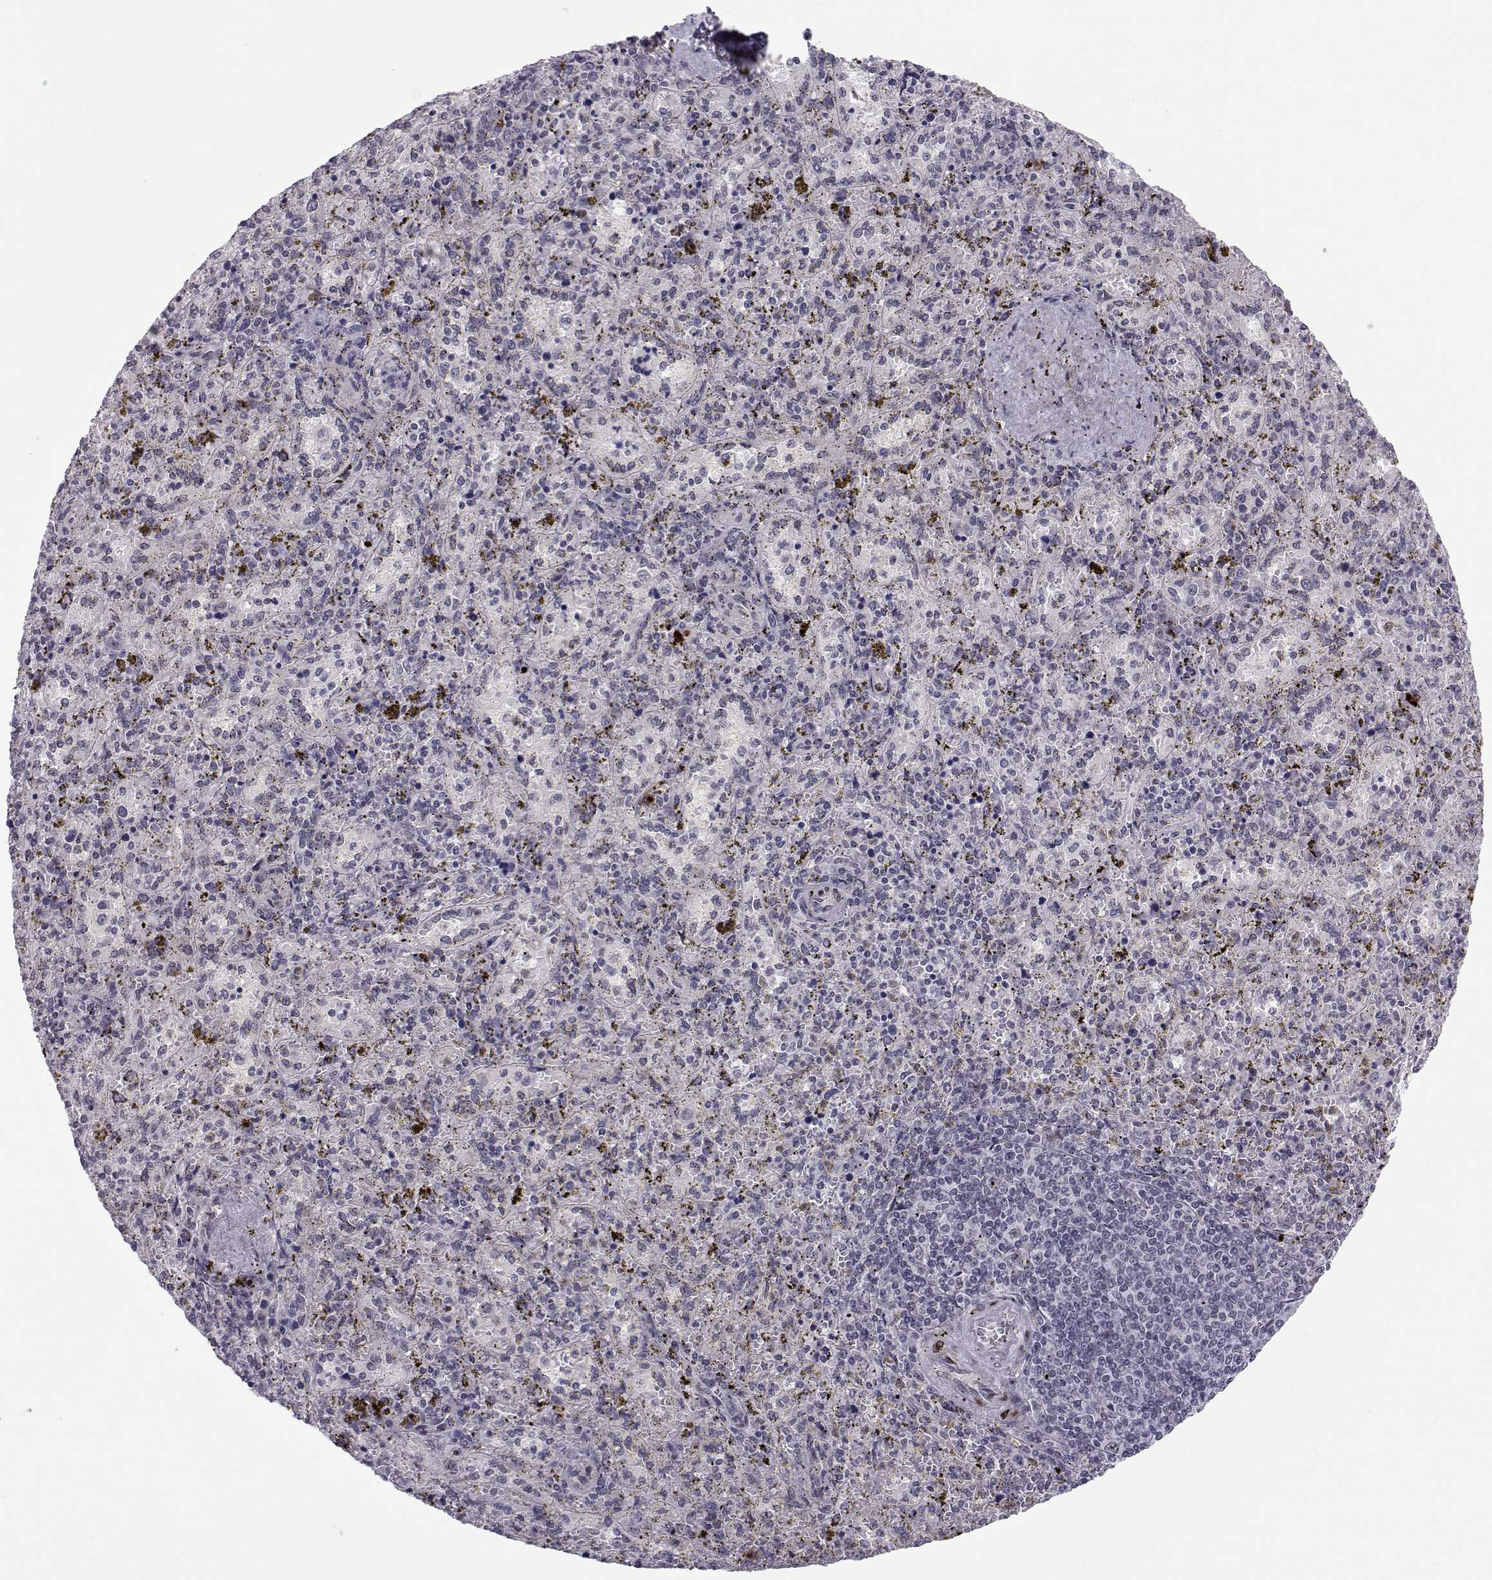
{"staining": {"intensity": "negative", "quantity": "none", "location": "none"}, "tissue": "spleen", "cell_type": "Cells in red pulp", "image_type": "normal", "snomed": [{"axis": "morphology", "description": "Normal tissue, NOS"}, {"axis": "topography", "description": "Spleen"}], "caption": "Immunohistochemistry (IHC) of normal human spleen reveals no expression in cells in red pulp. Brightfield microscopy of immunohistochemistry (IHC) stained with DAB (brown) and hematoxylin (blue), captured at high magnification.", "gene": "RBM24", "patient": {"sex": "female", "age": 50}}